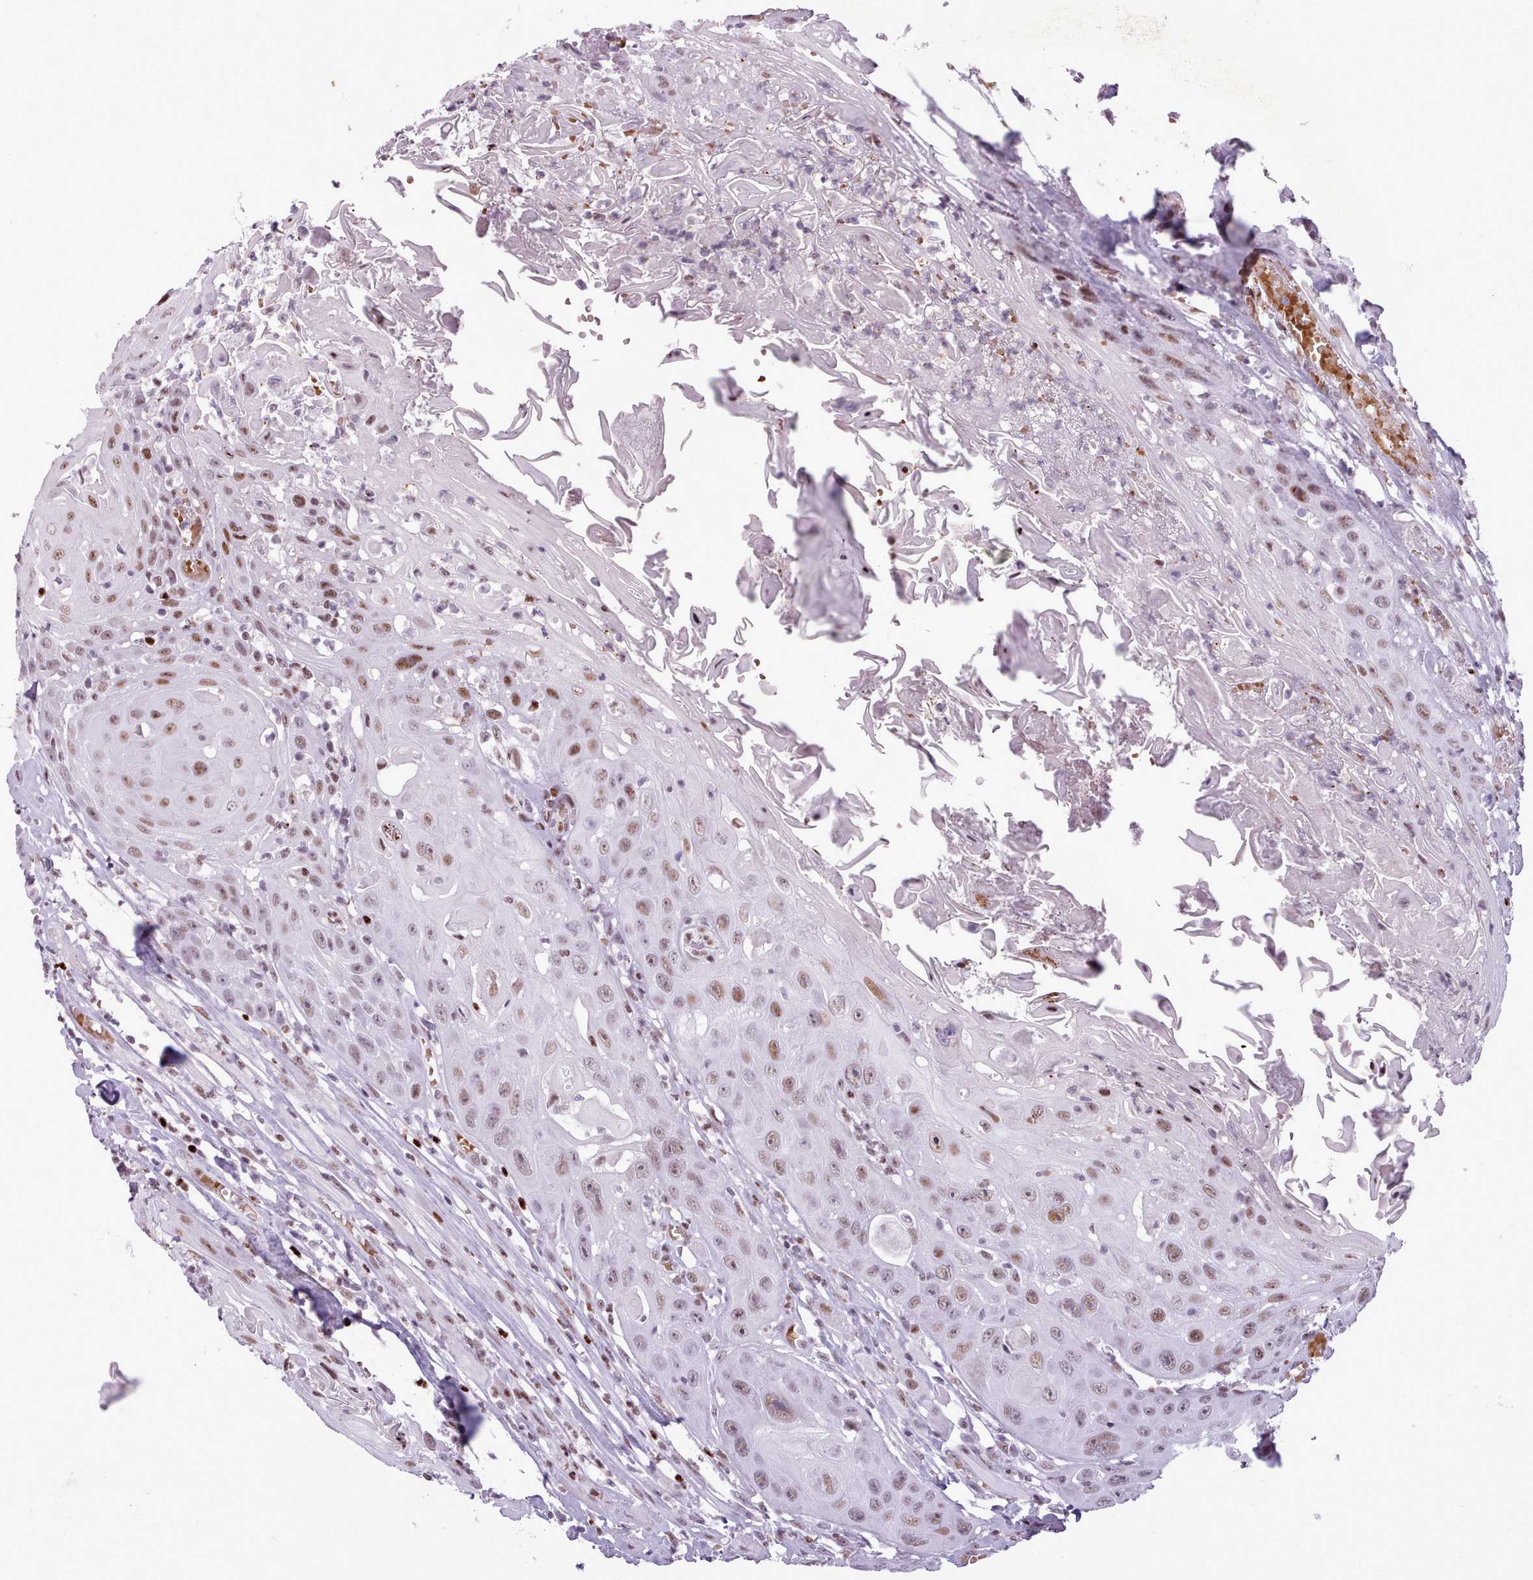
{"staining": {"intensity": "moderate", "quantity": ">75%", "location": "nuclear"}, "tissue": "head and neck cancer", "cell_type": "Tumor cells", "image_type": "cancer", "snomed": [{"axis": "morphology", "description": "Squamous cell carcinoma, NOS"}, {"axis": "topography", "description": "Head-Neck"}], "caption": "This micrograph shows immunohistochemistry staining of human squamous cell carcinoma (head and neck), with medium moderate nuclear positivity in approximately >75% of tumor cells.", "gene": "SRSF4", "patient": {"sex": "female", "age": 59}}